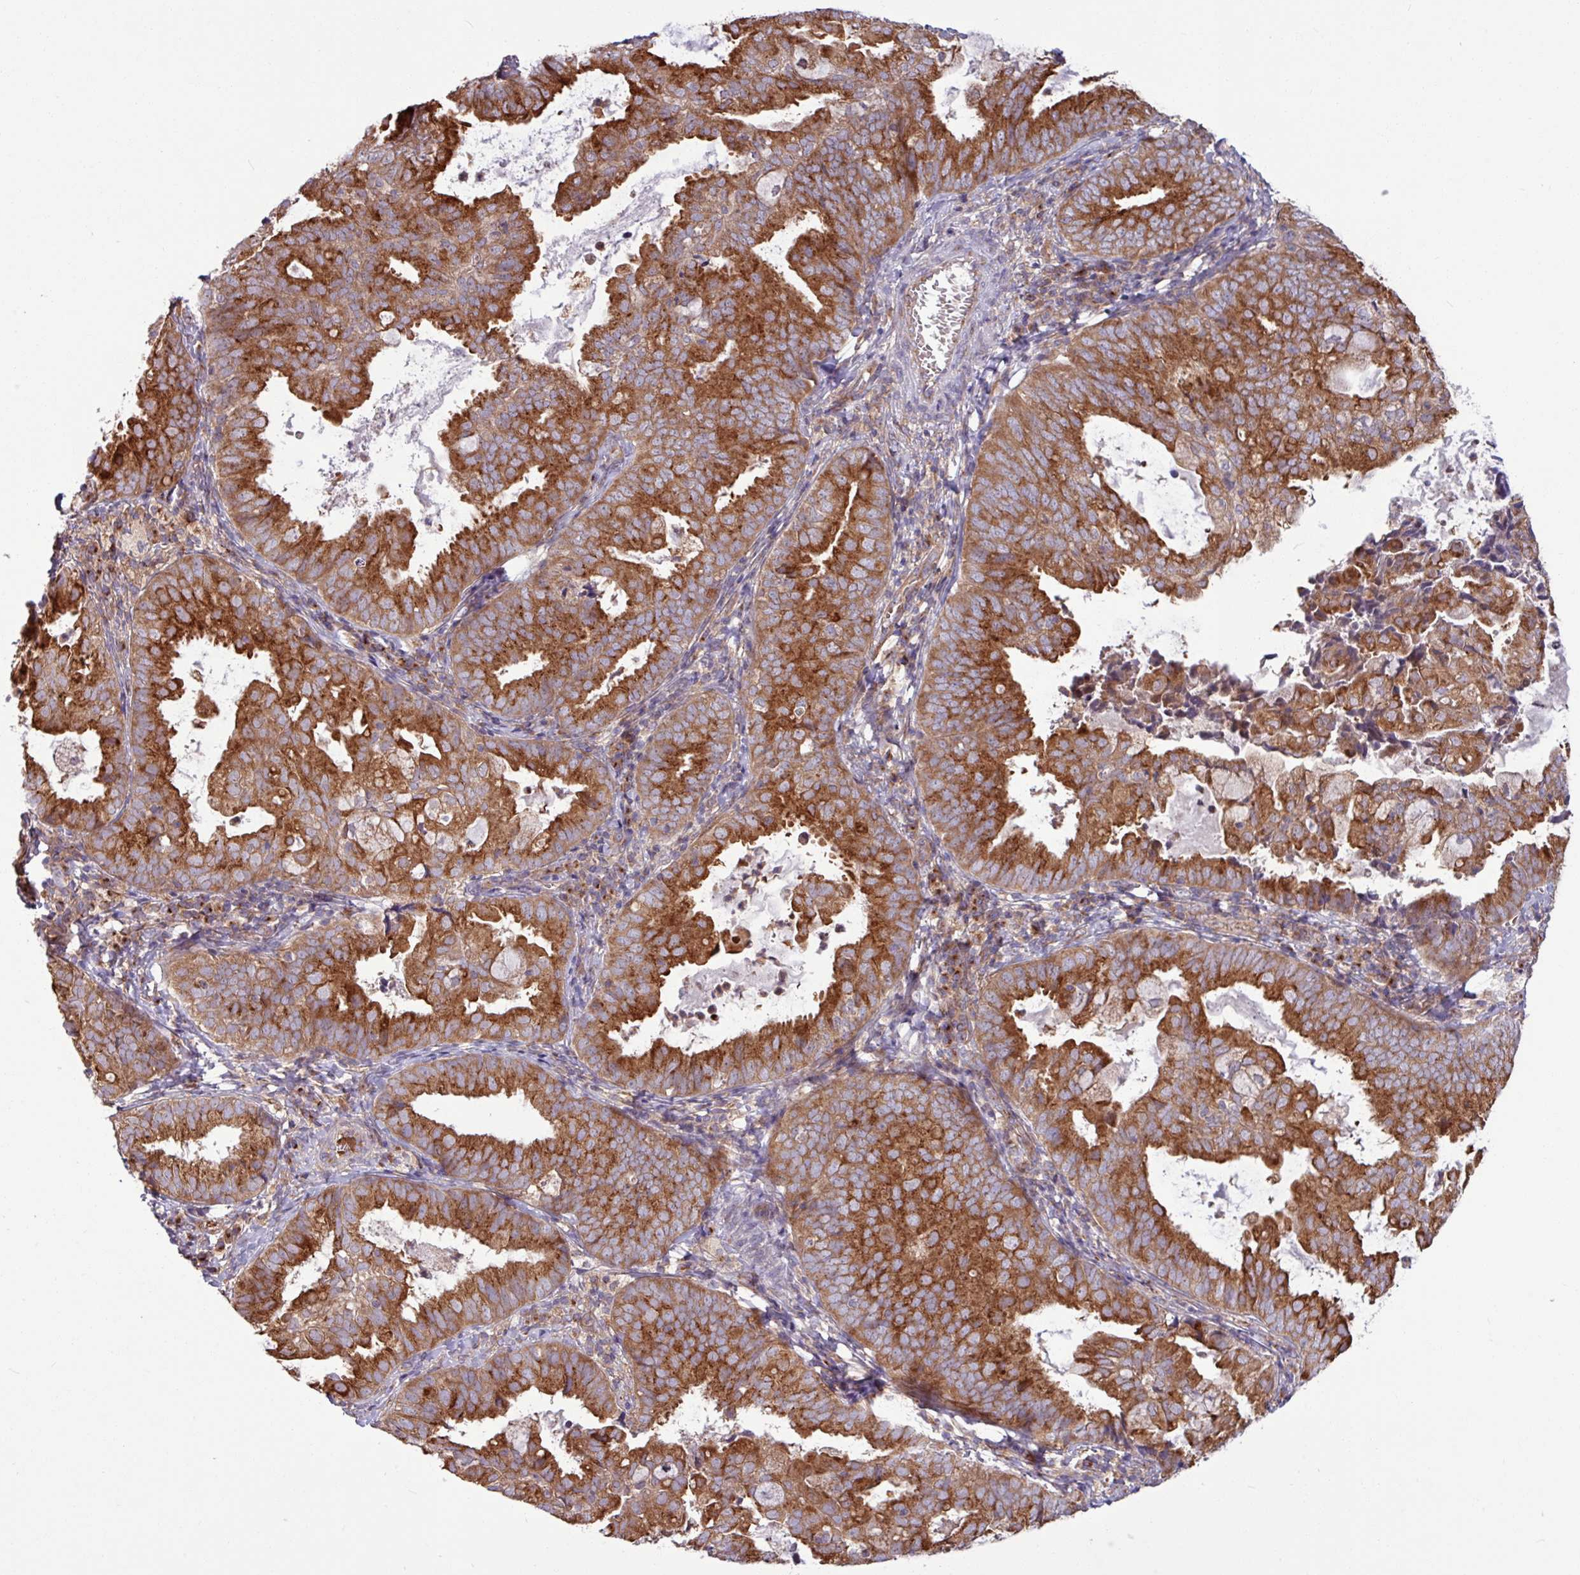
{"staining": {"intensity": "strong", "quantity": ">75%", "location": "cytoplasmic/membranous"}, "tissue": "endometrial cancer", "cell_type": "Tumor cells", "image_type": "cancer", "snomed": [{"axis": "morphology", "description": "Adenocarcinoma, NOS"}, {"axis": "topography", "description": "Endometrium"}], "caption": "Brown immunohistochemical staining in human adenocarcinoma (endometrial) displays strong cytoplasmic/membranous positivity in about >75% of tumor cells.", "gene": "LSM12", "patient": {"sex": "female", "age": 80}}